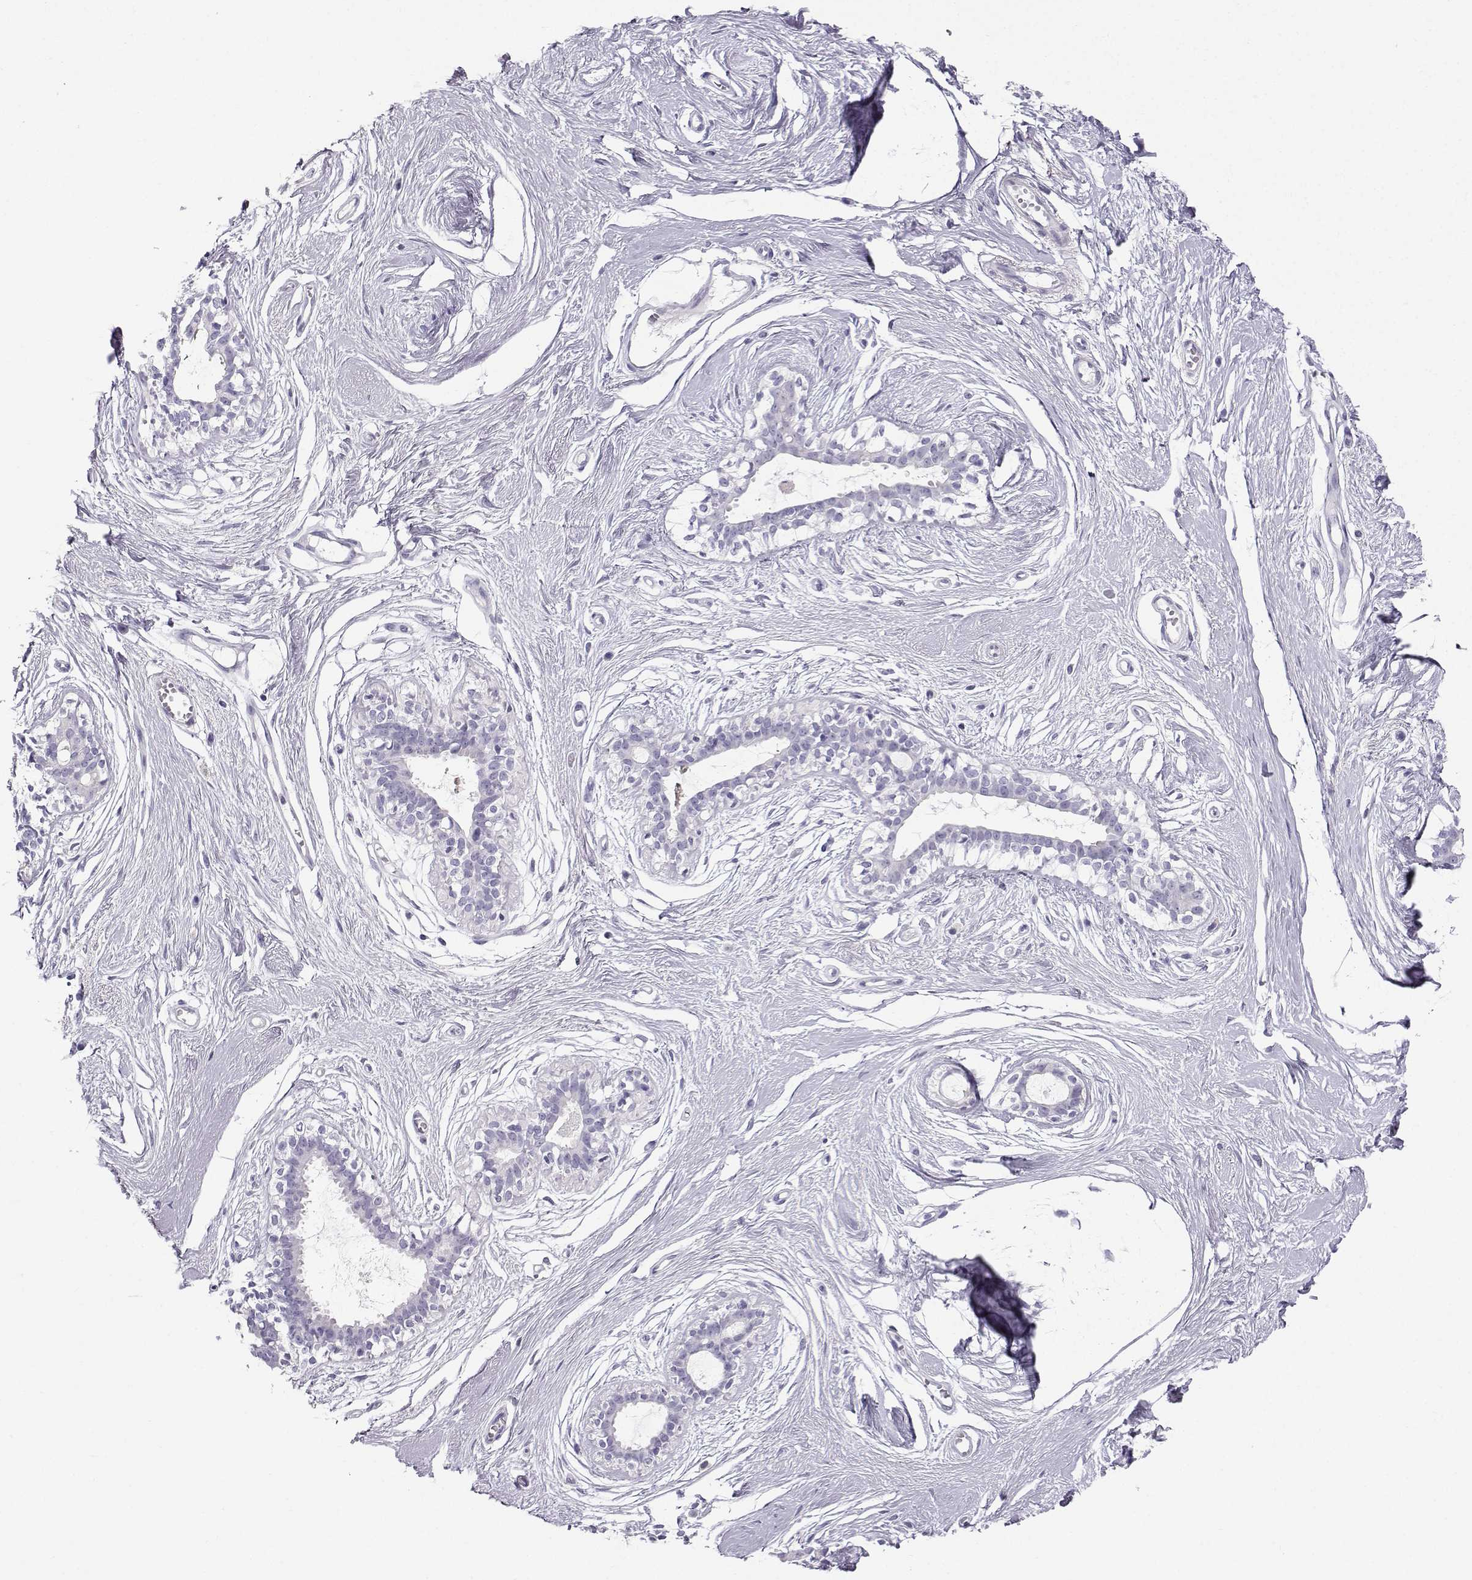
{"staining": {"intensity": "negative", "quantity": "none", "location": "none"}, "tissue": "breast", "cell_type": "Adipocytes", "image_type": "normal", "snomed": [{"axis": "morphology", "description": "Normal tissue, NOS"}, {"axis": "topography", "description": "Breast"}], "caption": "The immunohistochemistry image has no significant expression in adipocytes of breast. (DAB IHC visualized using brightfield microscopy, high magnification).", "gene": "ZBTB8B", "patient": {"sex": "female", "age": 49}}